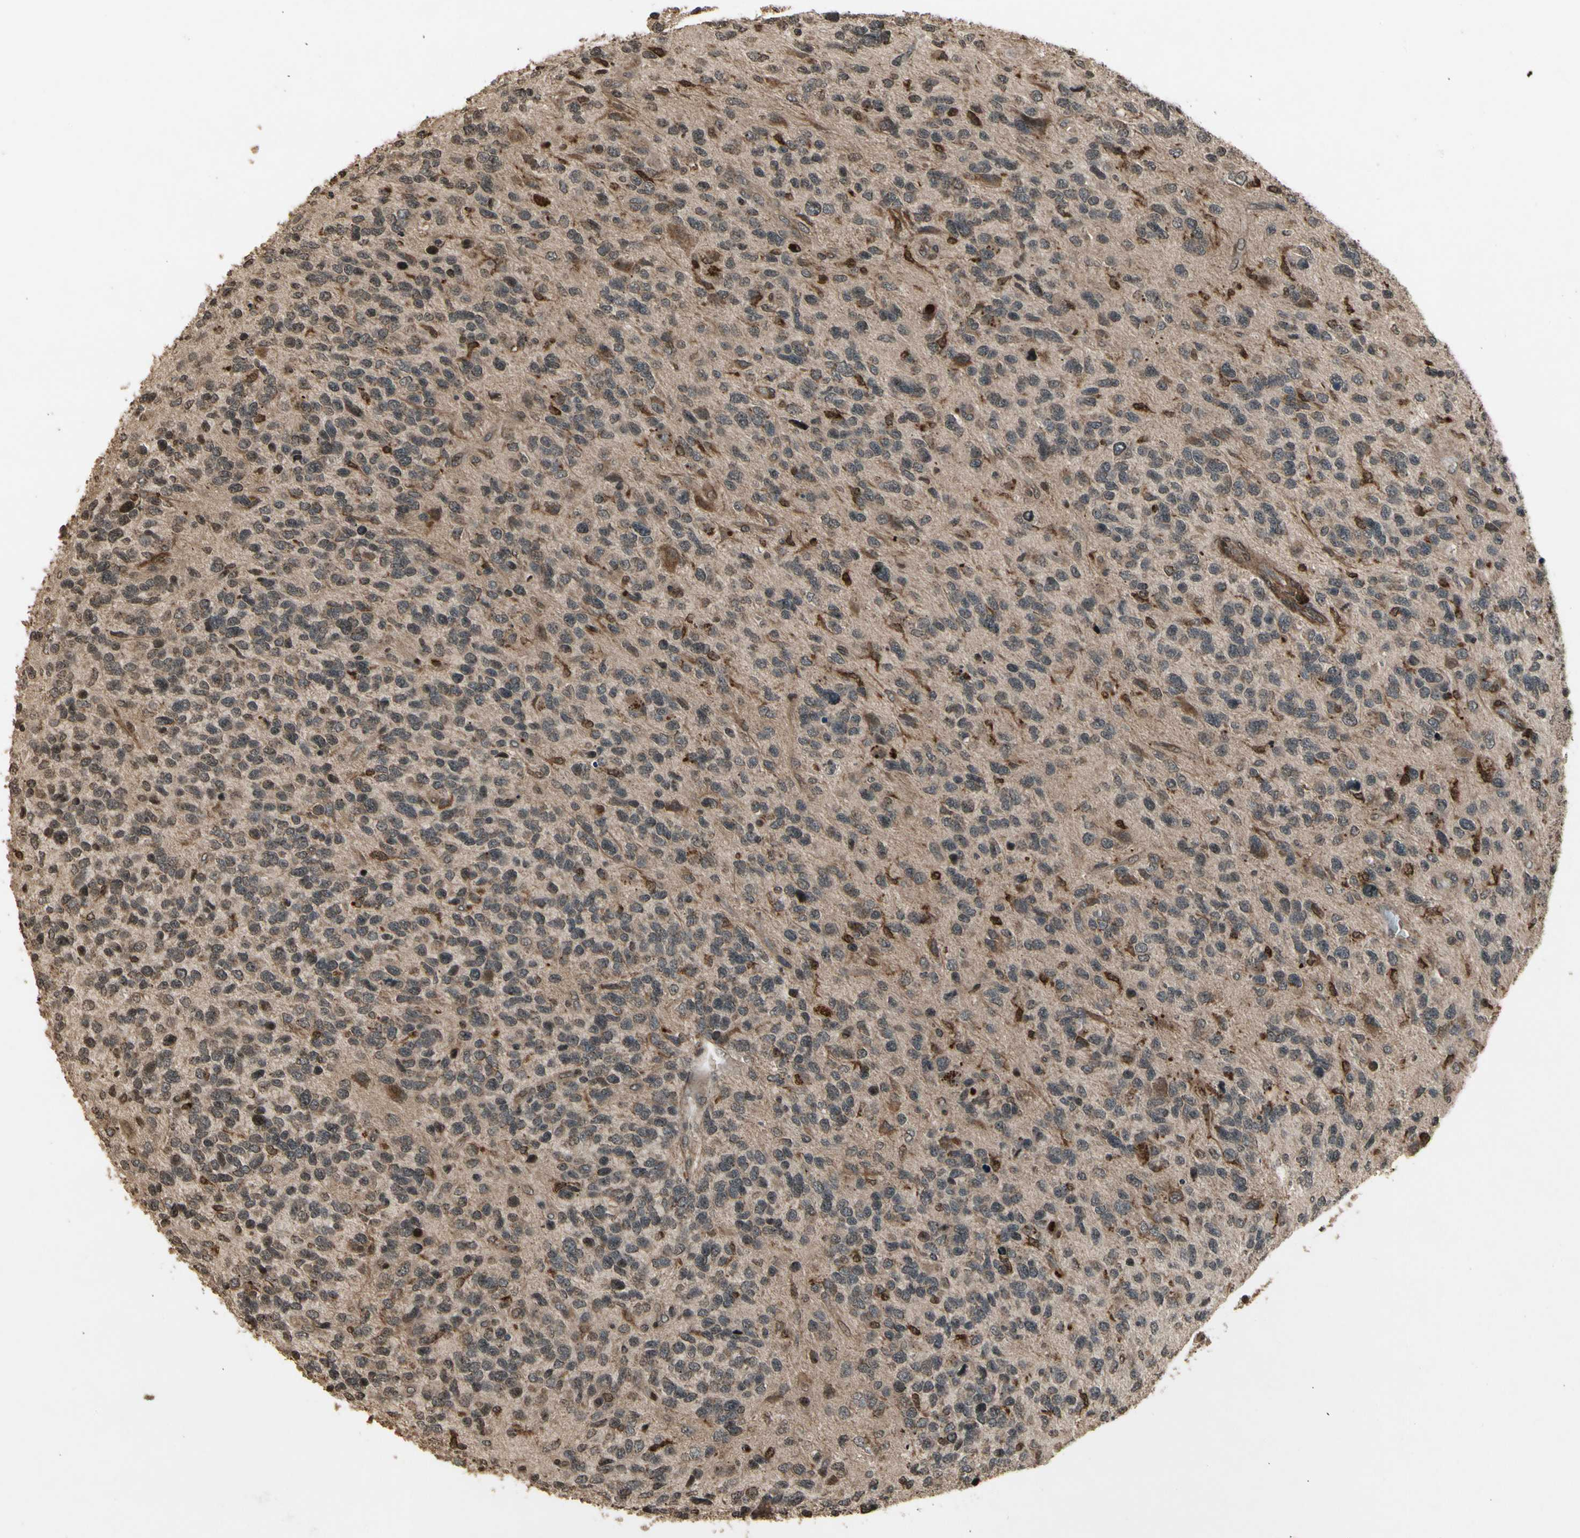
{"staining": {"intensity": "moderate", "quantity": ">75%", "location": "cytoplasmic/membranous"}, "tissue": "glioma", "cell_type": "Tumor cells", "image_type": "cancer", "snomed": [{"axis": "morphology", "description": "Glioma, malignant, High grade"}, {"axis": "topography", "description": "Brain"}], "caption": "Immunohistochemical staining of glioma exhibits medium levels of moderate cytoplasmic/membranous positivity in approximately >75% of tumor cells.", "gene": "GLRX", "patient": {"sex": "female", "age": 58}}